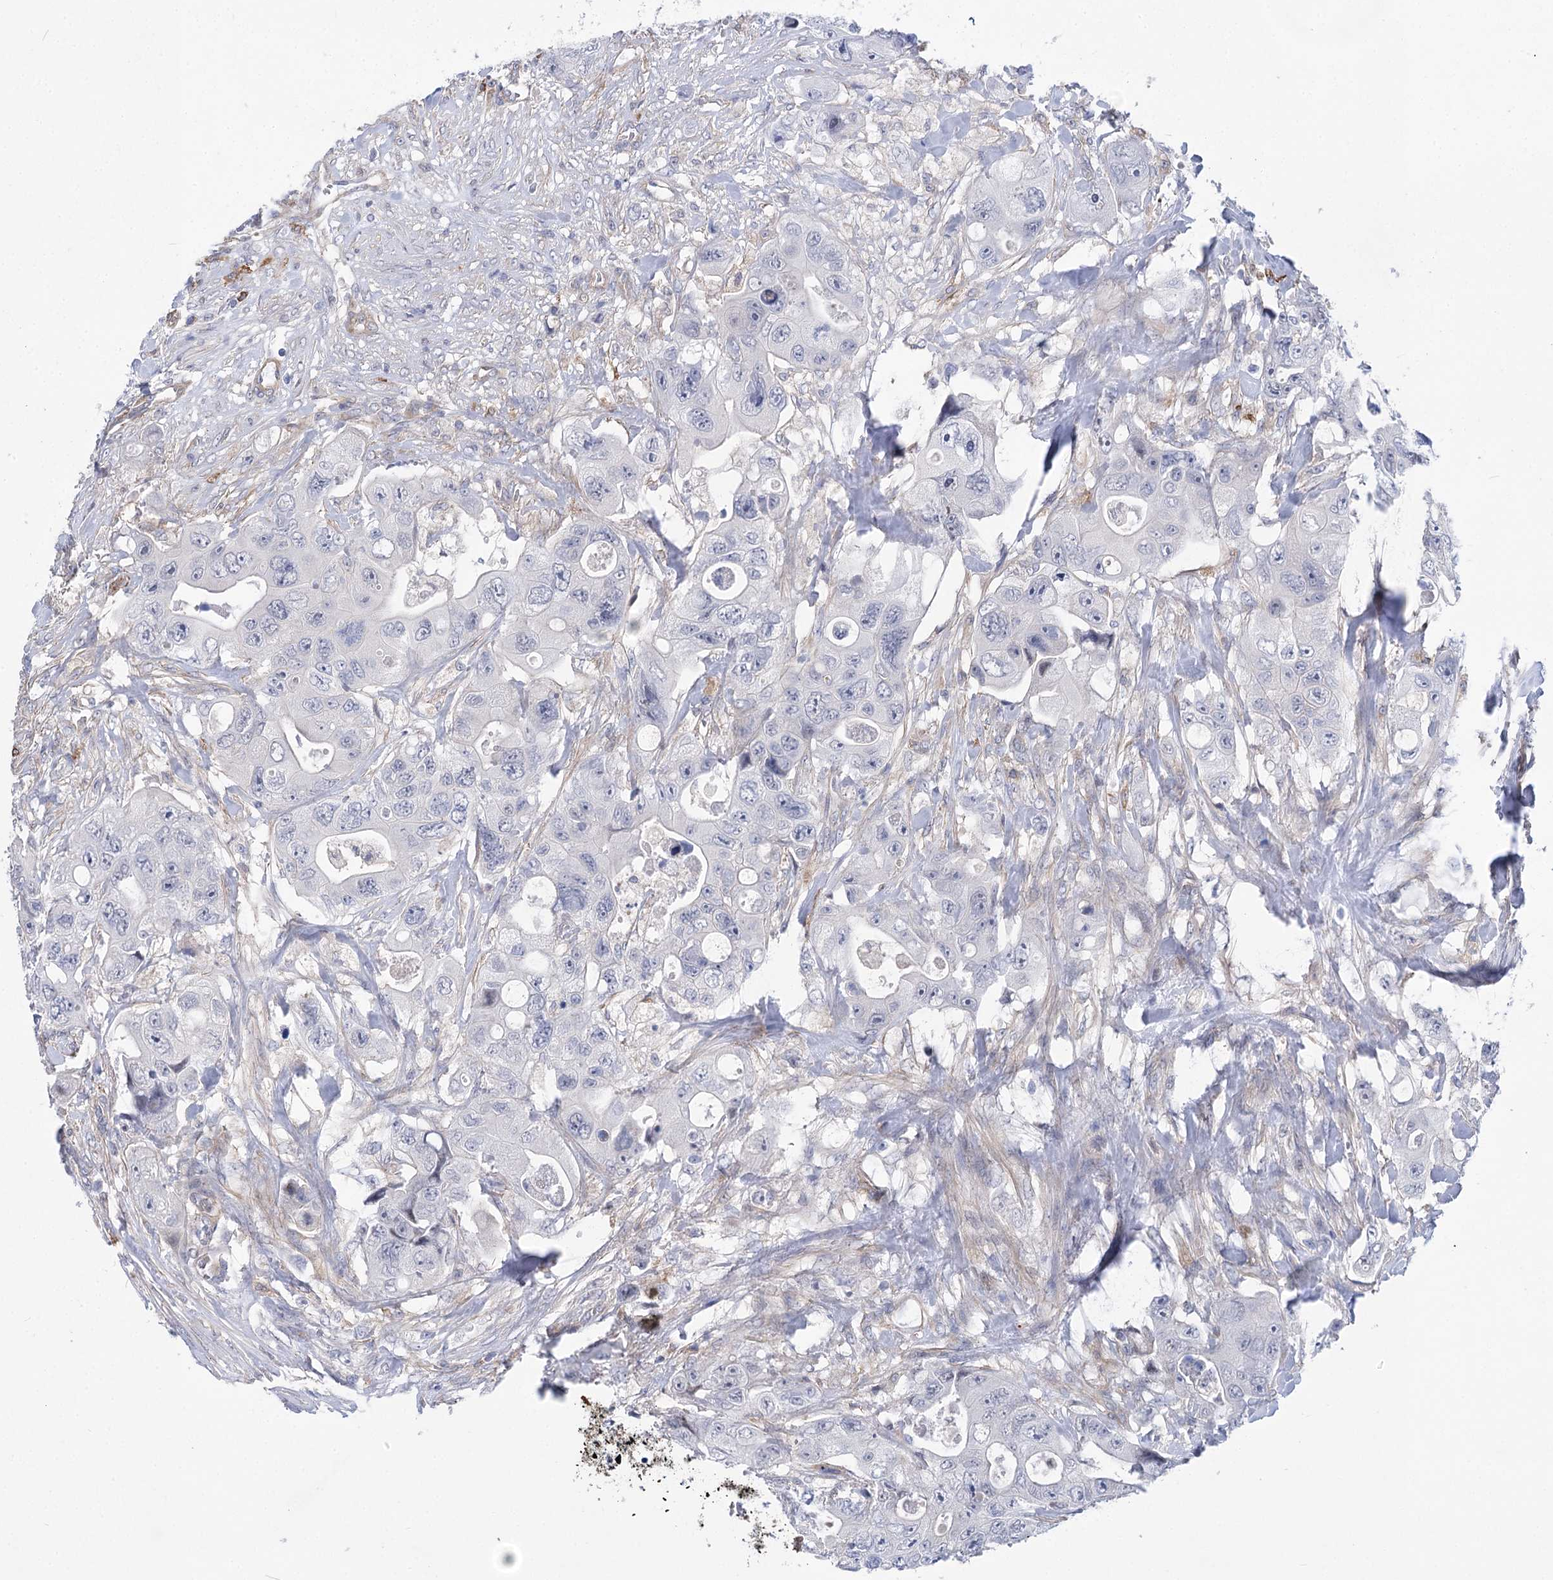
{"staining": {"intensity": "negative", "quantity": "none", "location": "none"}, "tissue": "colorectal cancer", "cell_type": "Tumor cells", "image_type": "cancer", "snomed": [{"axis": "morphology", "description": "Adenocarcinoma, NOS"}, {"axis": "topography", "description": "Colon"}], "caption": "Photomicrograph shows no protein positivity in tumor cells of adenocarcinoma (colorectal) tissue.", "gene": "THAP6", "patient": {"sex": "female", "age": 46}}